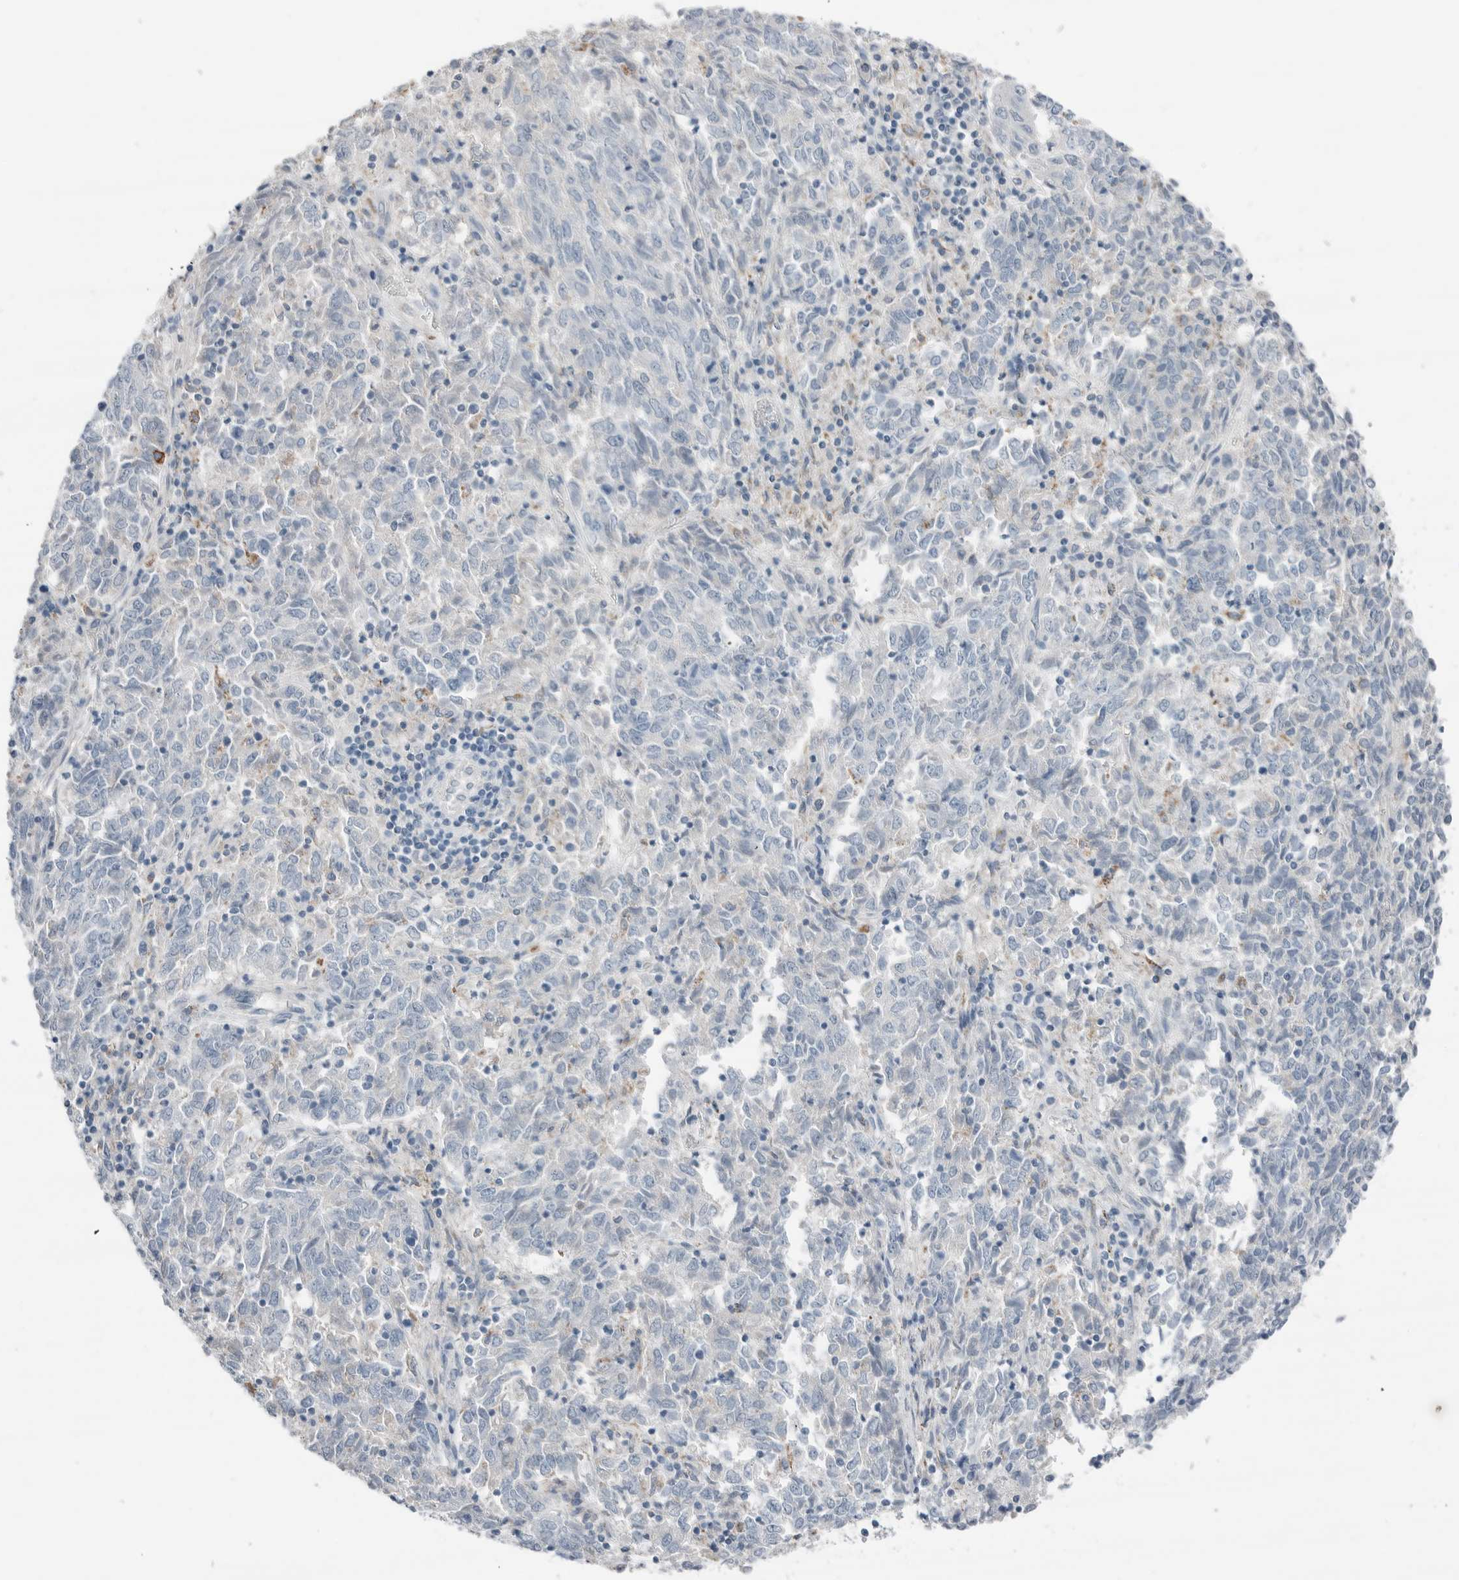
{"staining": {"intensity": "negative", "quantity": "none", "location": "none"}, "tissue": "endometrial cancer", "cell_type": "Tumor cells", "image_type": "cancer", "snomed": [{"axis": "morphology", "description": "Adenocarcinoma, NOS"}, {"axis": "topography", "description": "Endometrium"}], "caption": "A high-resolution histopathology image shows IHC staining of endometrial cancer (adenocarcinoma), which displays no significant expression in tumor cells. The staining was performed using DAB (3,3'-diaminobenzidine) to visualize the protein expression in brown, while the nuclei were stained in blue with hematoxylin (Magnification: 20x).", "gene": "SERPINB7", "patient": {"sex": "female", "age": 80}}